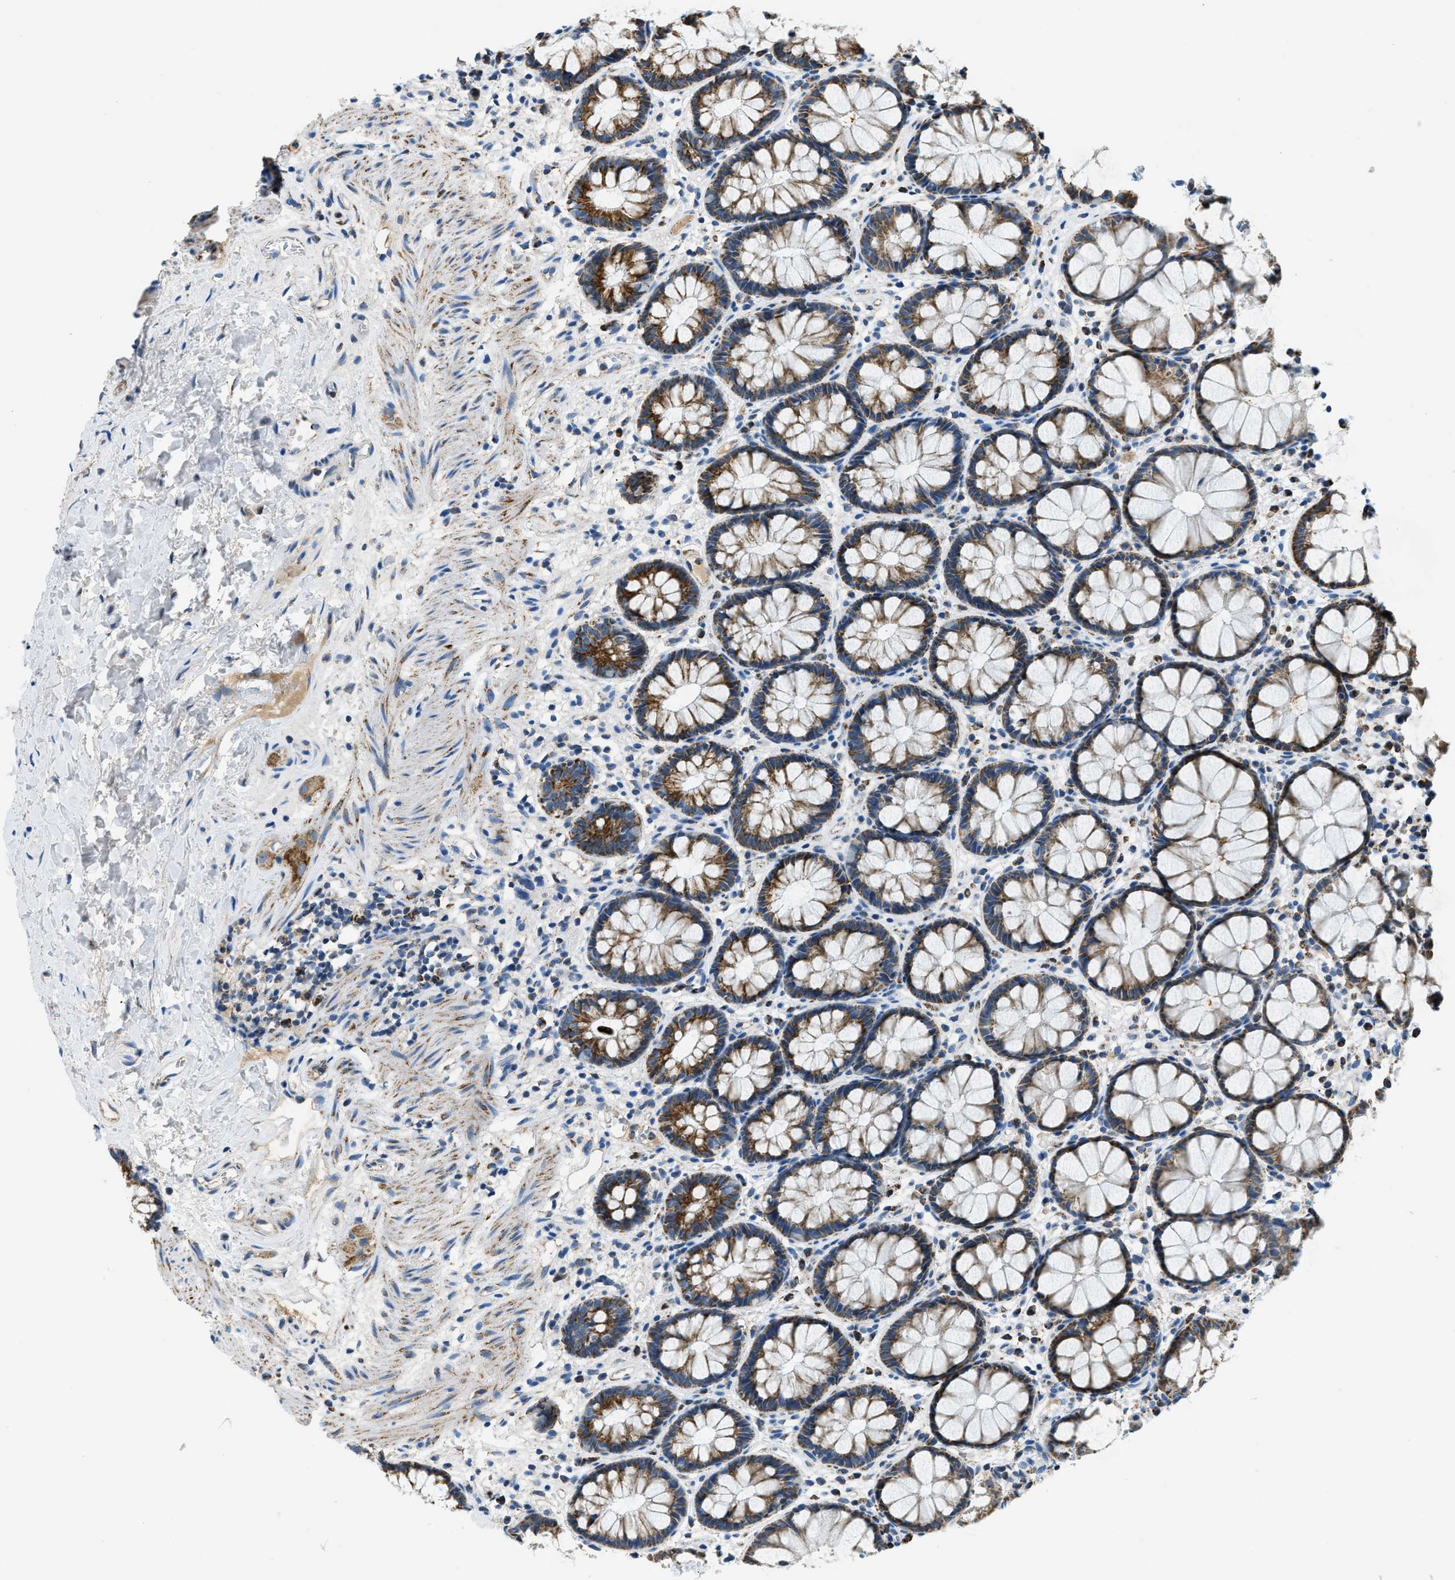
{"staining": {"intensity": "strong", "quantity": ">75%", "location": "cytoplasmic/membranous"}, "tissue": "rectum", "cell_type": "Glandular cells", "image_type": "normal", "snomed": [{"axis": "morphology", "description": "Normal tissue, NOS"}, {"axis": "topography", "description": "Rectum"}], "caption": "Protein expression by IHC displays strong cytoplasmic/membranous expression in approximately >75% of glandular cells in unremarkable rectum.", "gene": "ACADVL", "patient": {"sex": "male", "age": 64}}